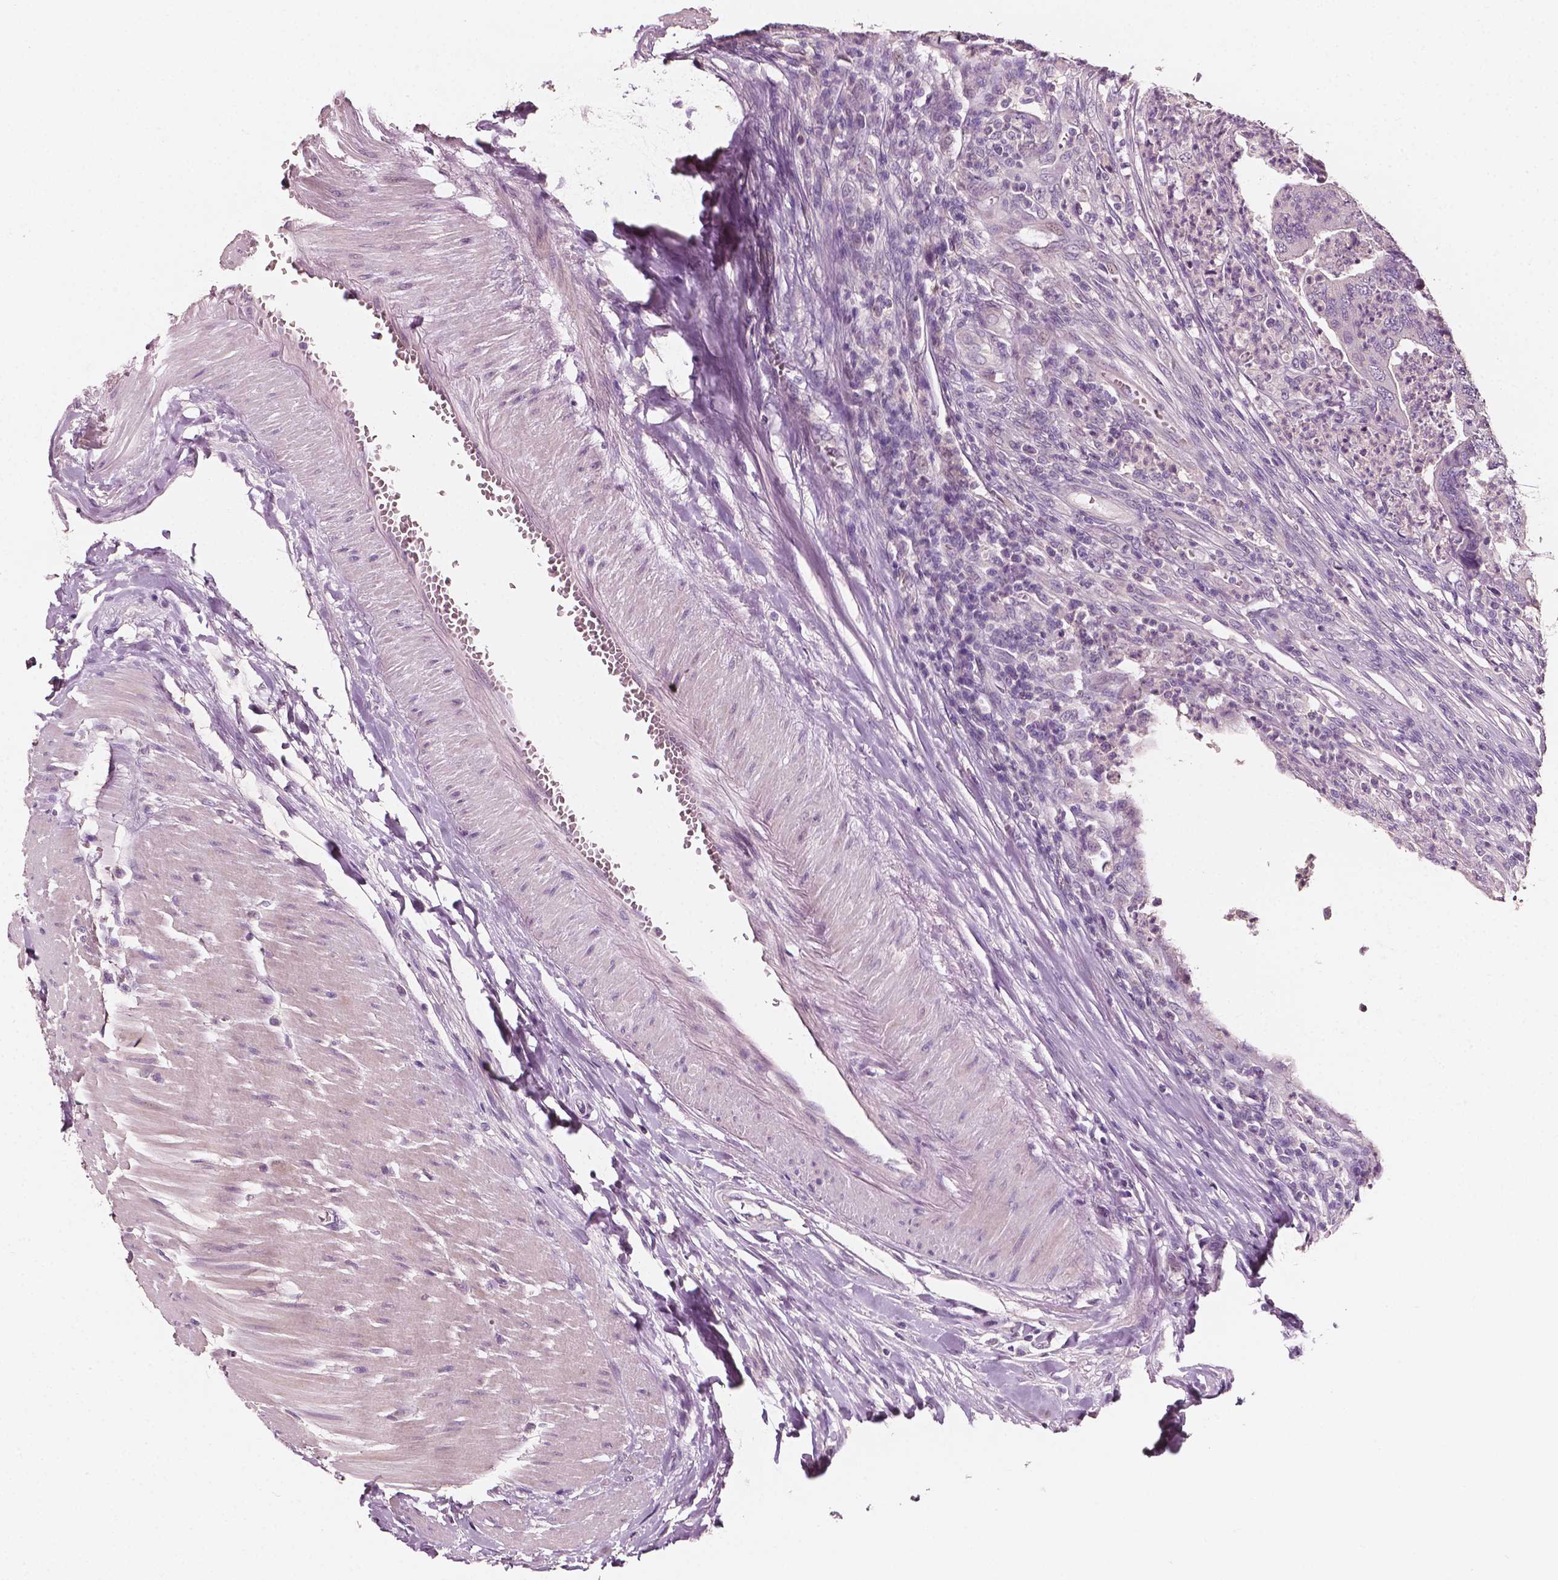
{"staining": {"intensity": "negative", "quantity": "none", "location": "none"}, "tissue": "colorectal cancer", "cell_type": "Tumor cells", "image_type": "cancer", "snomed": [{"axis": "morphology", "description": "Adenocarcinoma, NOS"}, {"axis": "topography", "description": "Colon"}], "caption": "IHC micrograph of neoplastic tissue: human colorectal cancer (adenocarcinoma) stained with DAB demonstrates no significant protein positivity in tumor cells.", "gene": "PLA2R1", "patient": {"sex": "female", "age": 67}}